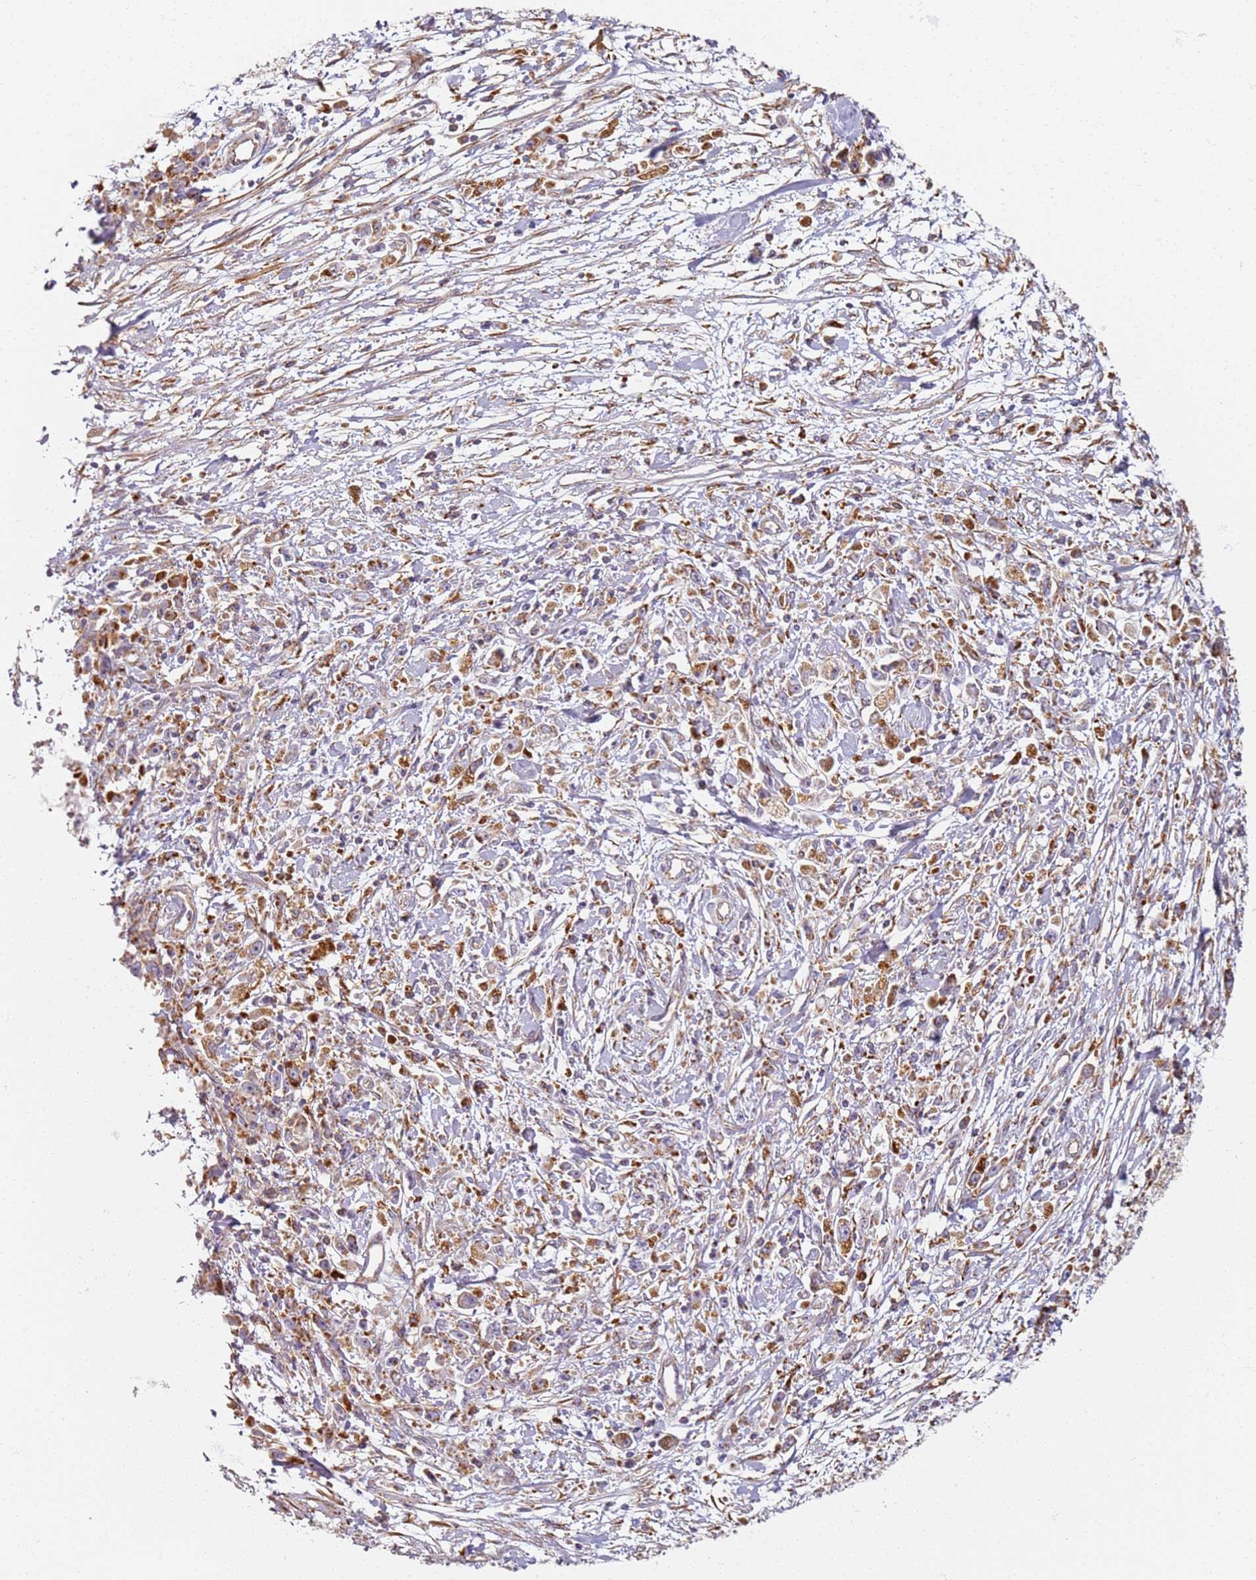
{"staining": {"intensity": "moderate", "quantity": ">75%", "location": "cytoplasmic/membranous"}, "tissue": "stomach cancer", "cell_type": "Tumor cells", "image_type": "cancer", "snomed": [{"axis": "morphology", "description": "Adenocarcinoma, NOS"}, {"axis": "topography", "description": "Stomach"}], "caption": "Protein expression analysis of stomach cancer shows moderate cytoplasmic/membranous staining in about >75% of tumor cells.", "gene": "PROKR2", "patient": {"sex": "female", "age": 59}}